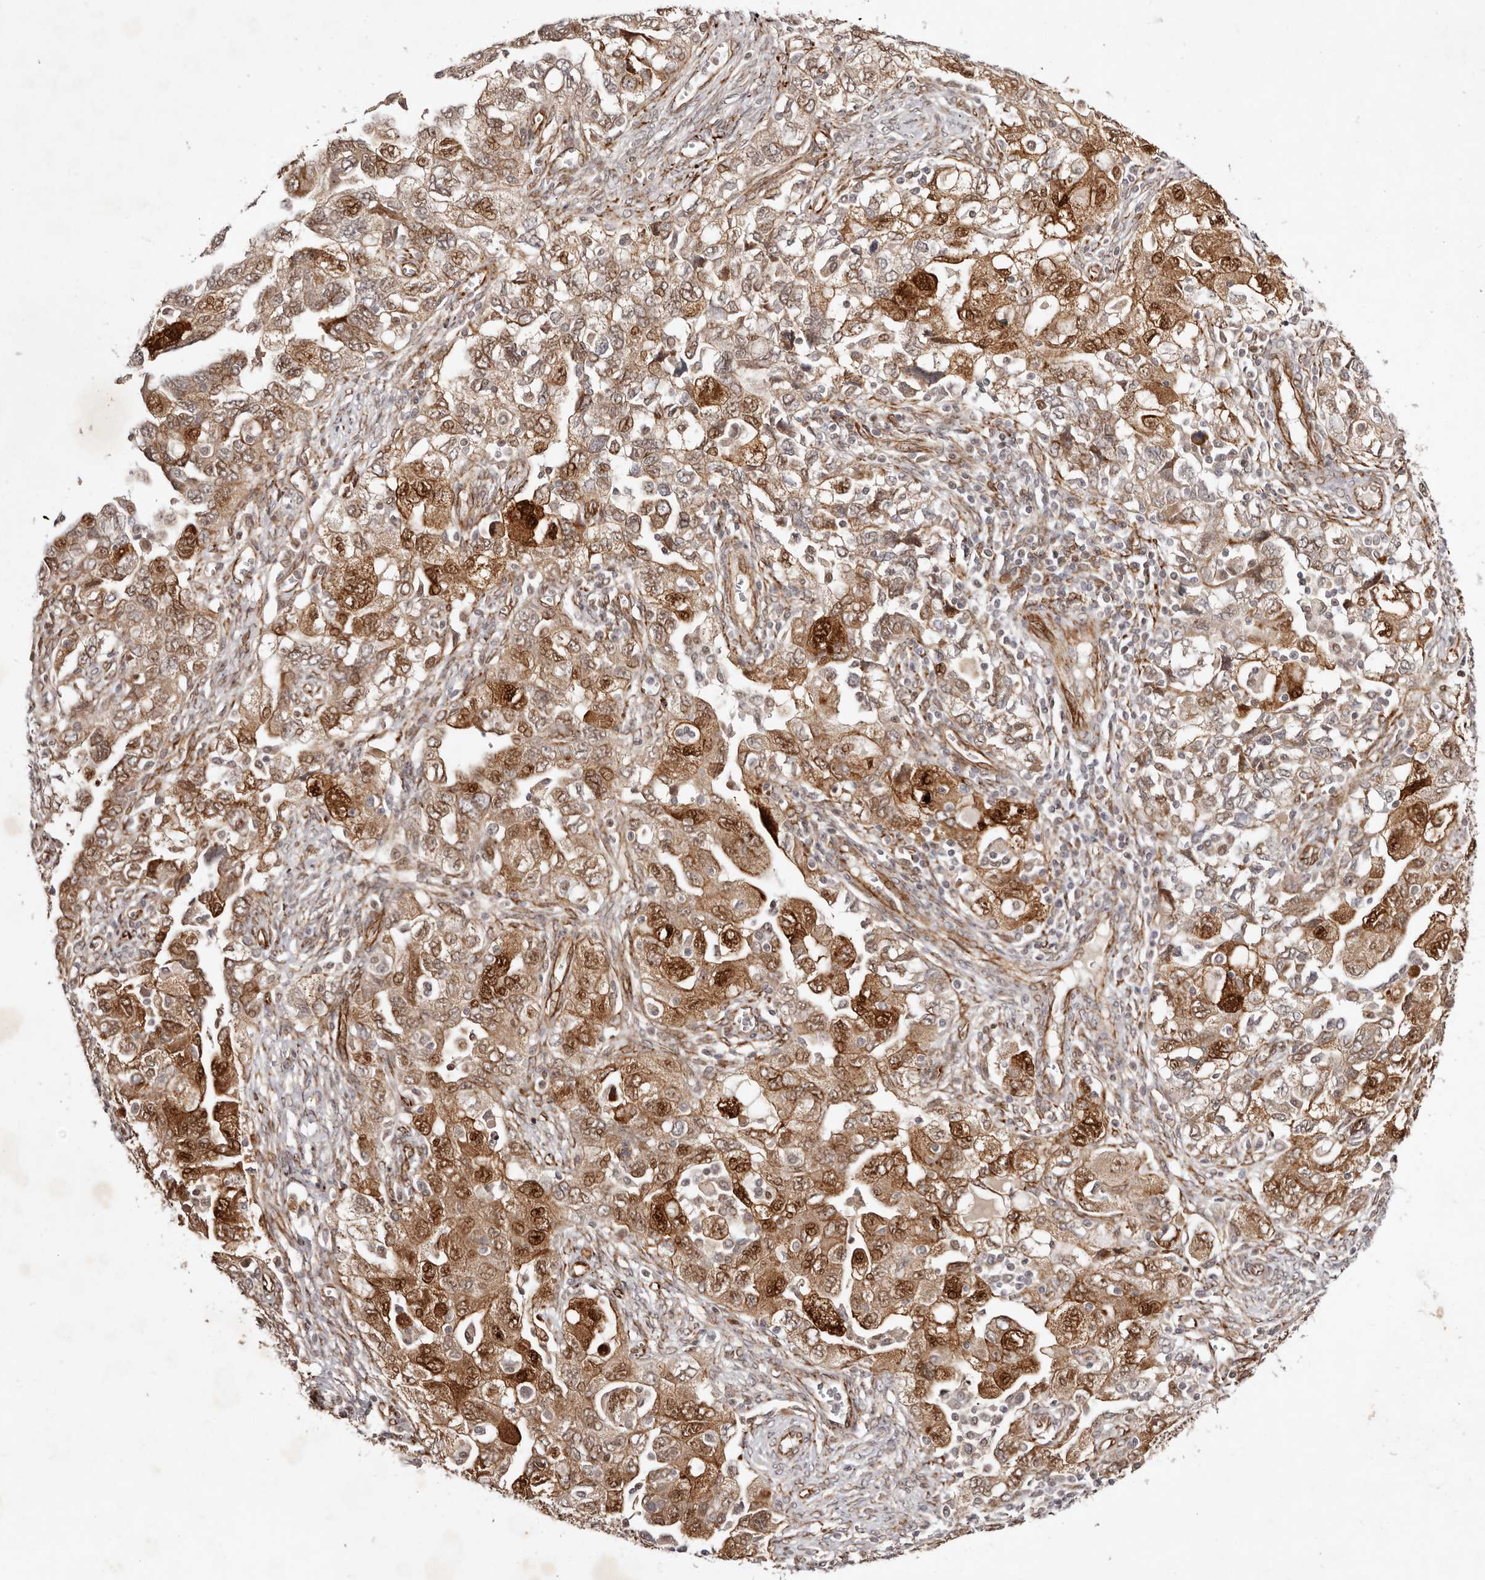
{"staining": {"intensity": "strong", "quantity": ">75%", "location": "cytoplasmic/membranous,nuclear"}, "tissue": "ovarian cancer", "cell_type": "Tumor cells", "image_type": "cancer", "snomed": [{"axis": "morphology", "description": "Carcinoma, NOS"}, {"axis": "morphology", "description": "Cystadenocarcinoma, serous, NOS"}, {"axis": "topography", "description": "Ovary"}], "caption": "Tumor cells demonstrate high levels of strong cytoplasmic/membranous and nuclear staining in approximately >75% of cells in carcinoma (ovarian).", "gene": "BCL2L15", "patient": {"sex": "female", "age": 69}}